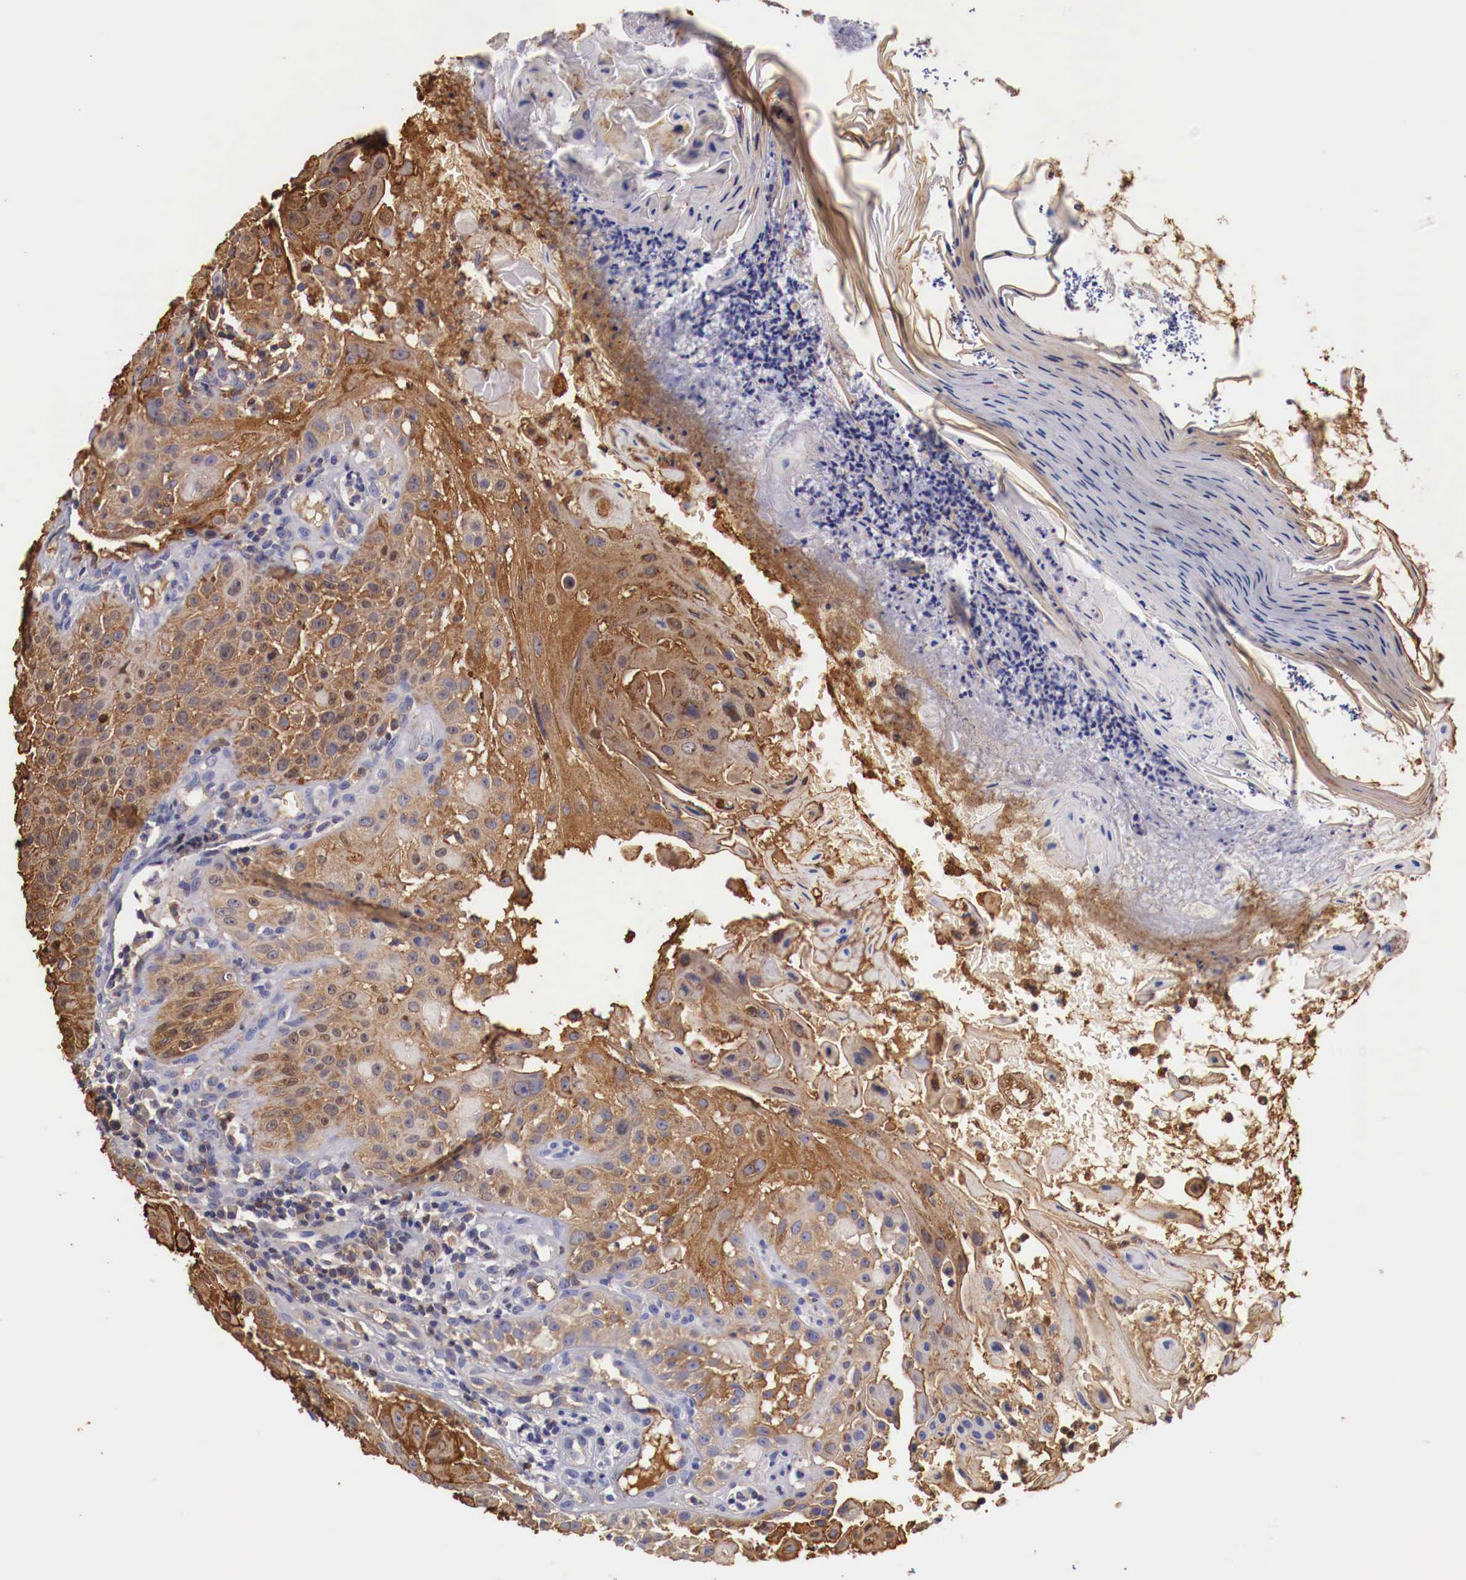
{"staining": {"intensity": "moderate", "quantity": "25%-75%", "location": "cytoplasmic/membranous"}, "tissue": "skin cancer", "cell_type": "Tumor cells", "image_type": "cancer", "snomed": [{"axis": "morphology", "description": "Squamous cell carcinoma, NOS"}, {"axis": "topography", "description": "Skin"}], "caption": "Immunohistochemical staining of human skin cancer displays moderate cytoplasmic/membranous protein positivity in about 25%-75% of tumor cells.", "gene": "PITPNA", "patient": {"sex": "female", "age": 89}}